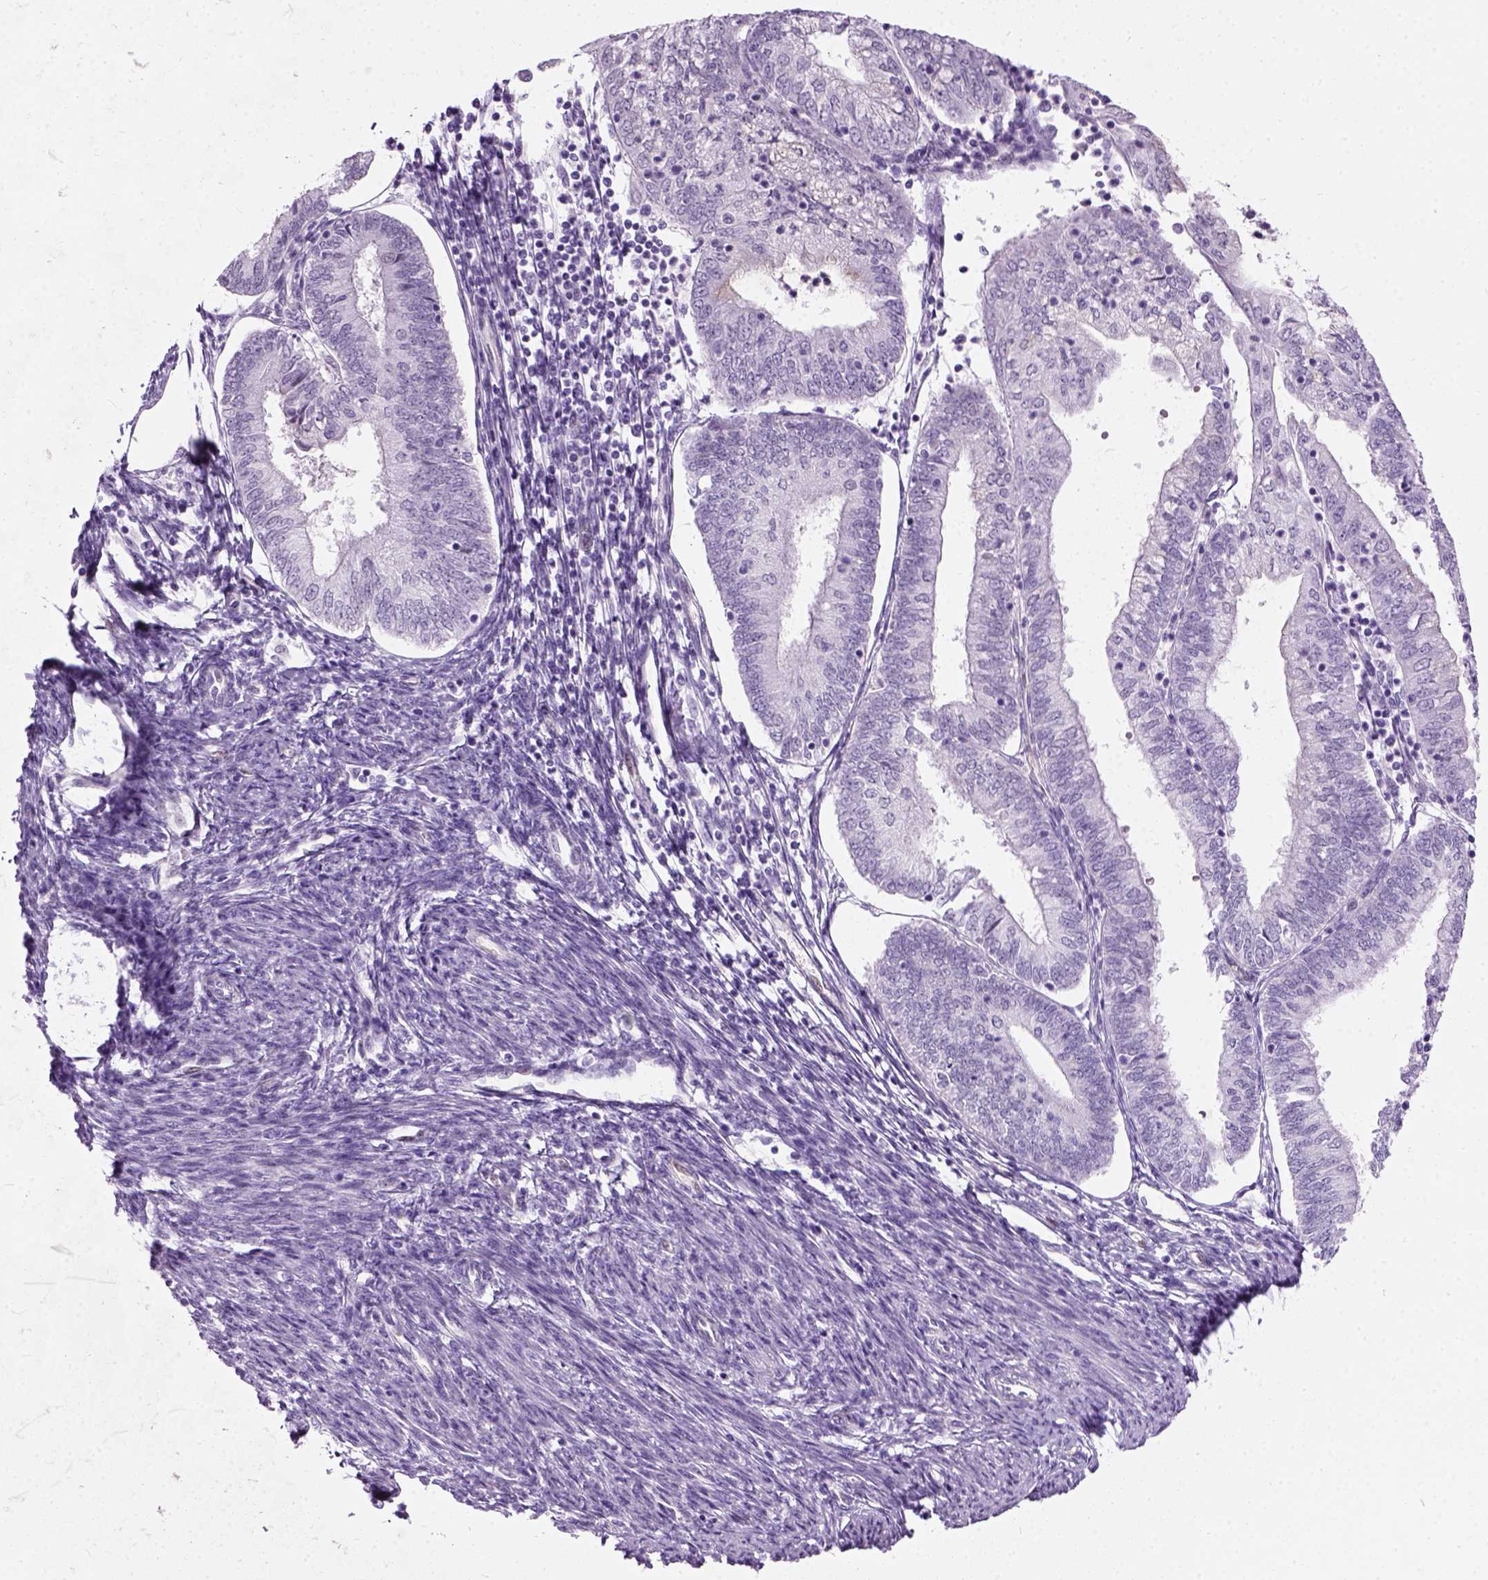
{"staining": {"intensity": "negative", "quantity": "none", "location": "none"}, "tissue": "endometrial cancer", "cell_type": "Tumor cells", "image_type": "cancer", "snomed": [{"axis": "morphology", "description": "Adenocarcinoma, NOS"}, {"axis": "topography", "description": "Endometrium"}], "caption": "This histopathology image is of endometrial cancer stained with IHC to label a protein in brown with the nuclei are counter-stained blue. There is no positivity in tumor cells. (Brightfield microscopy of DAB (3,3'-diaminobenzidine) IHC at high magnification).", "gene": "AXDND1", "patient": {"sex": "female", "age": 55}}